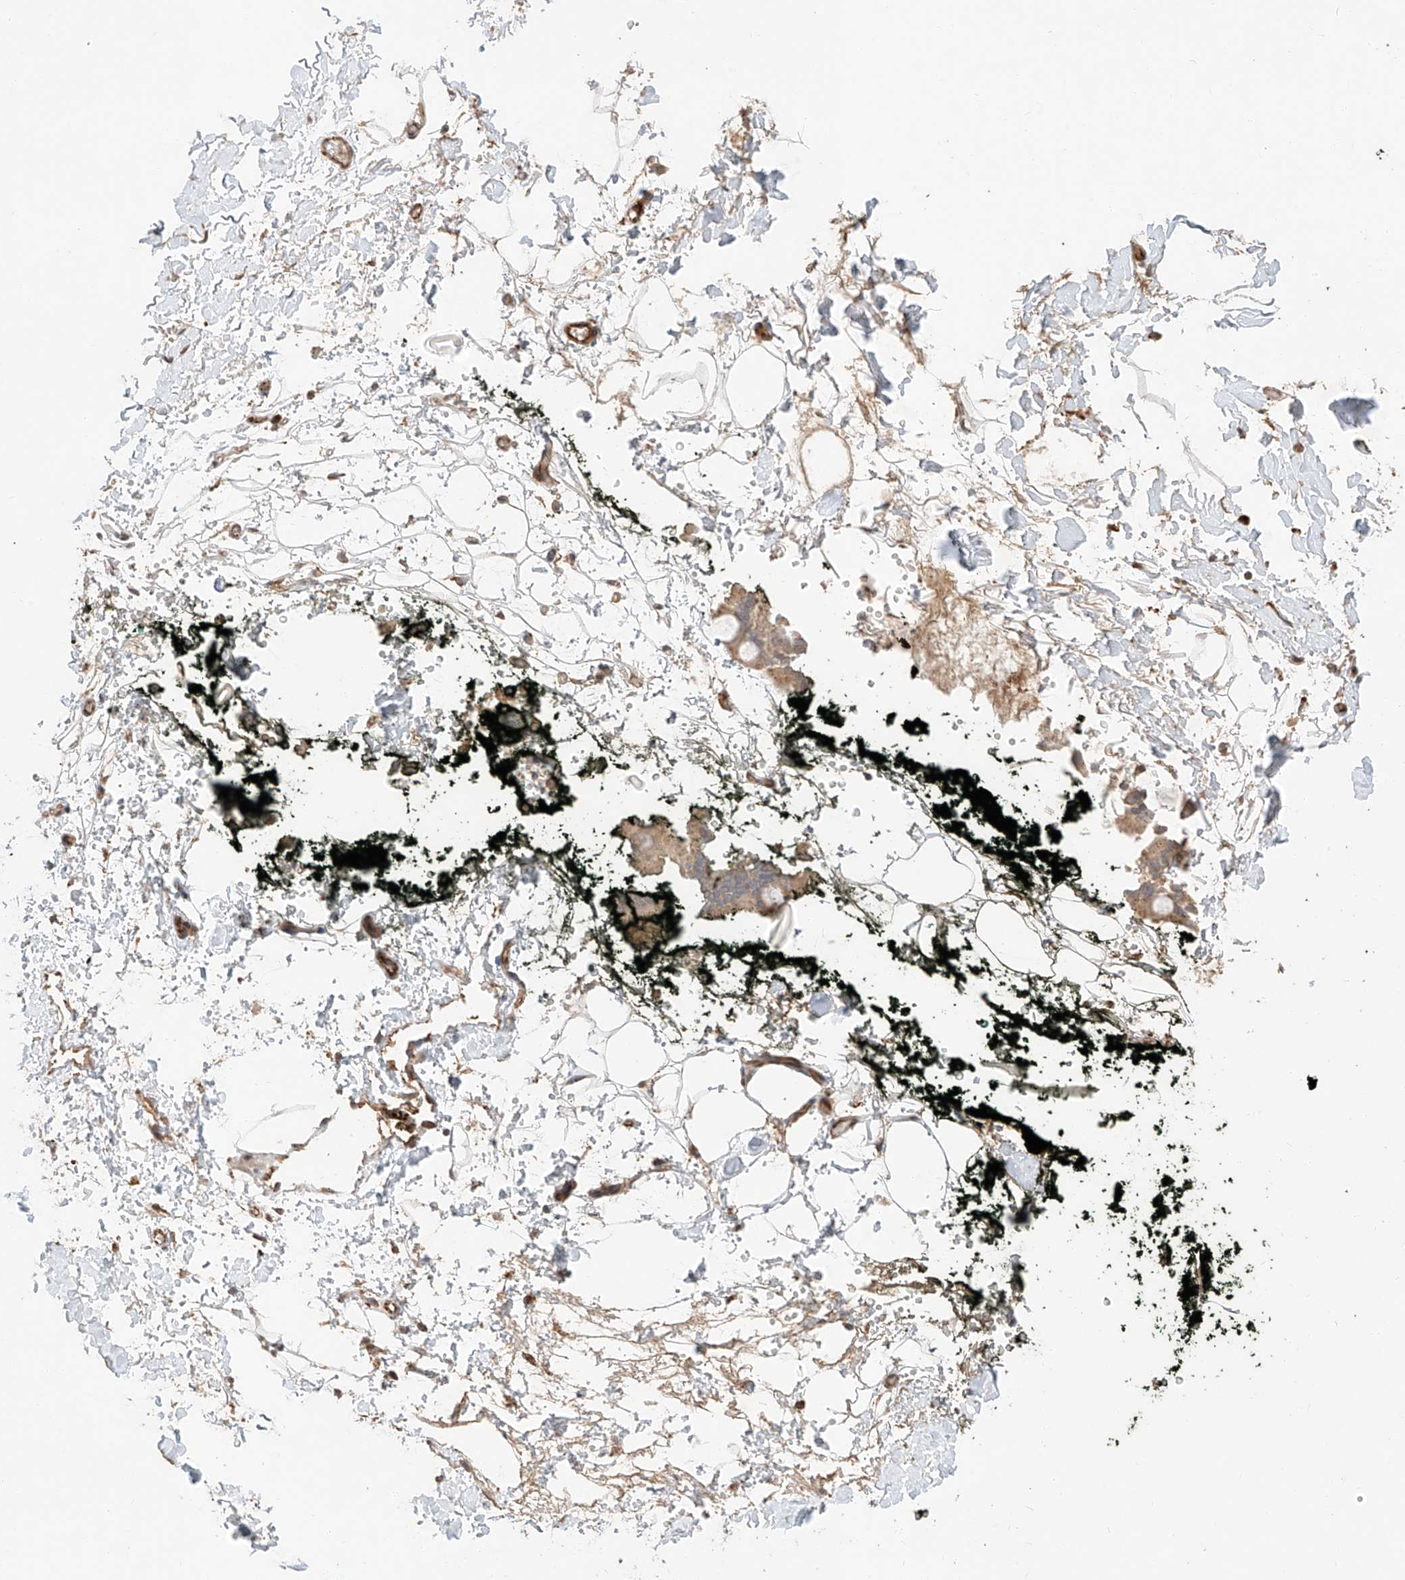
{"staining": {"intensity": "weak", "quantity": ">75%", "location": "cytoplasmic/membranous"}, "tissue": "soft tissue", "cell_type": "Fibroblasts", "image_type": "normal", "snomed": [{"axis": "morphology", "description": "Normal tissue, NOS"}, {"axis": "morphology", "description": "Adenocarcinoma, NOS"}, {"axis": "topography", "description": "Pancreas"}, {"axis": "topography", "description": "Peripheral nerve tissue"}], "caption": "Fibroblasts demonstrate low levels of weak cytoplasmic/membranous expression in approximately >75% of cells in normal soft tissue. (IHC, brightfield microscopy, high magnification).", "gene": "SUSD6", "patient": {"sex": "male", "age": 59}}